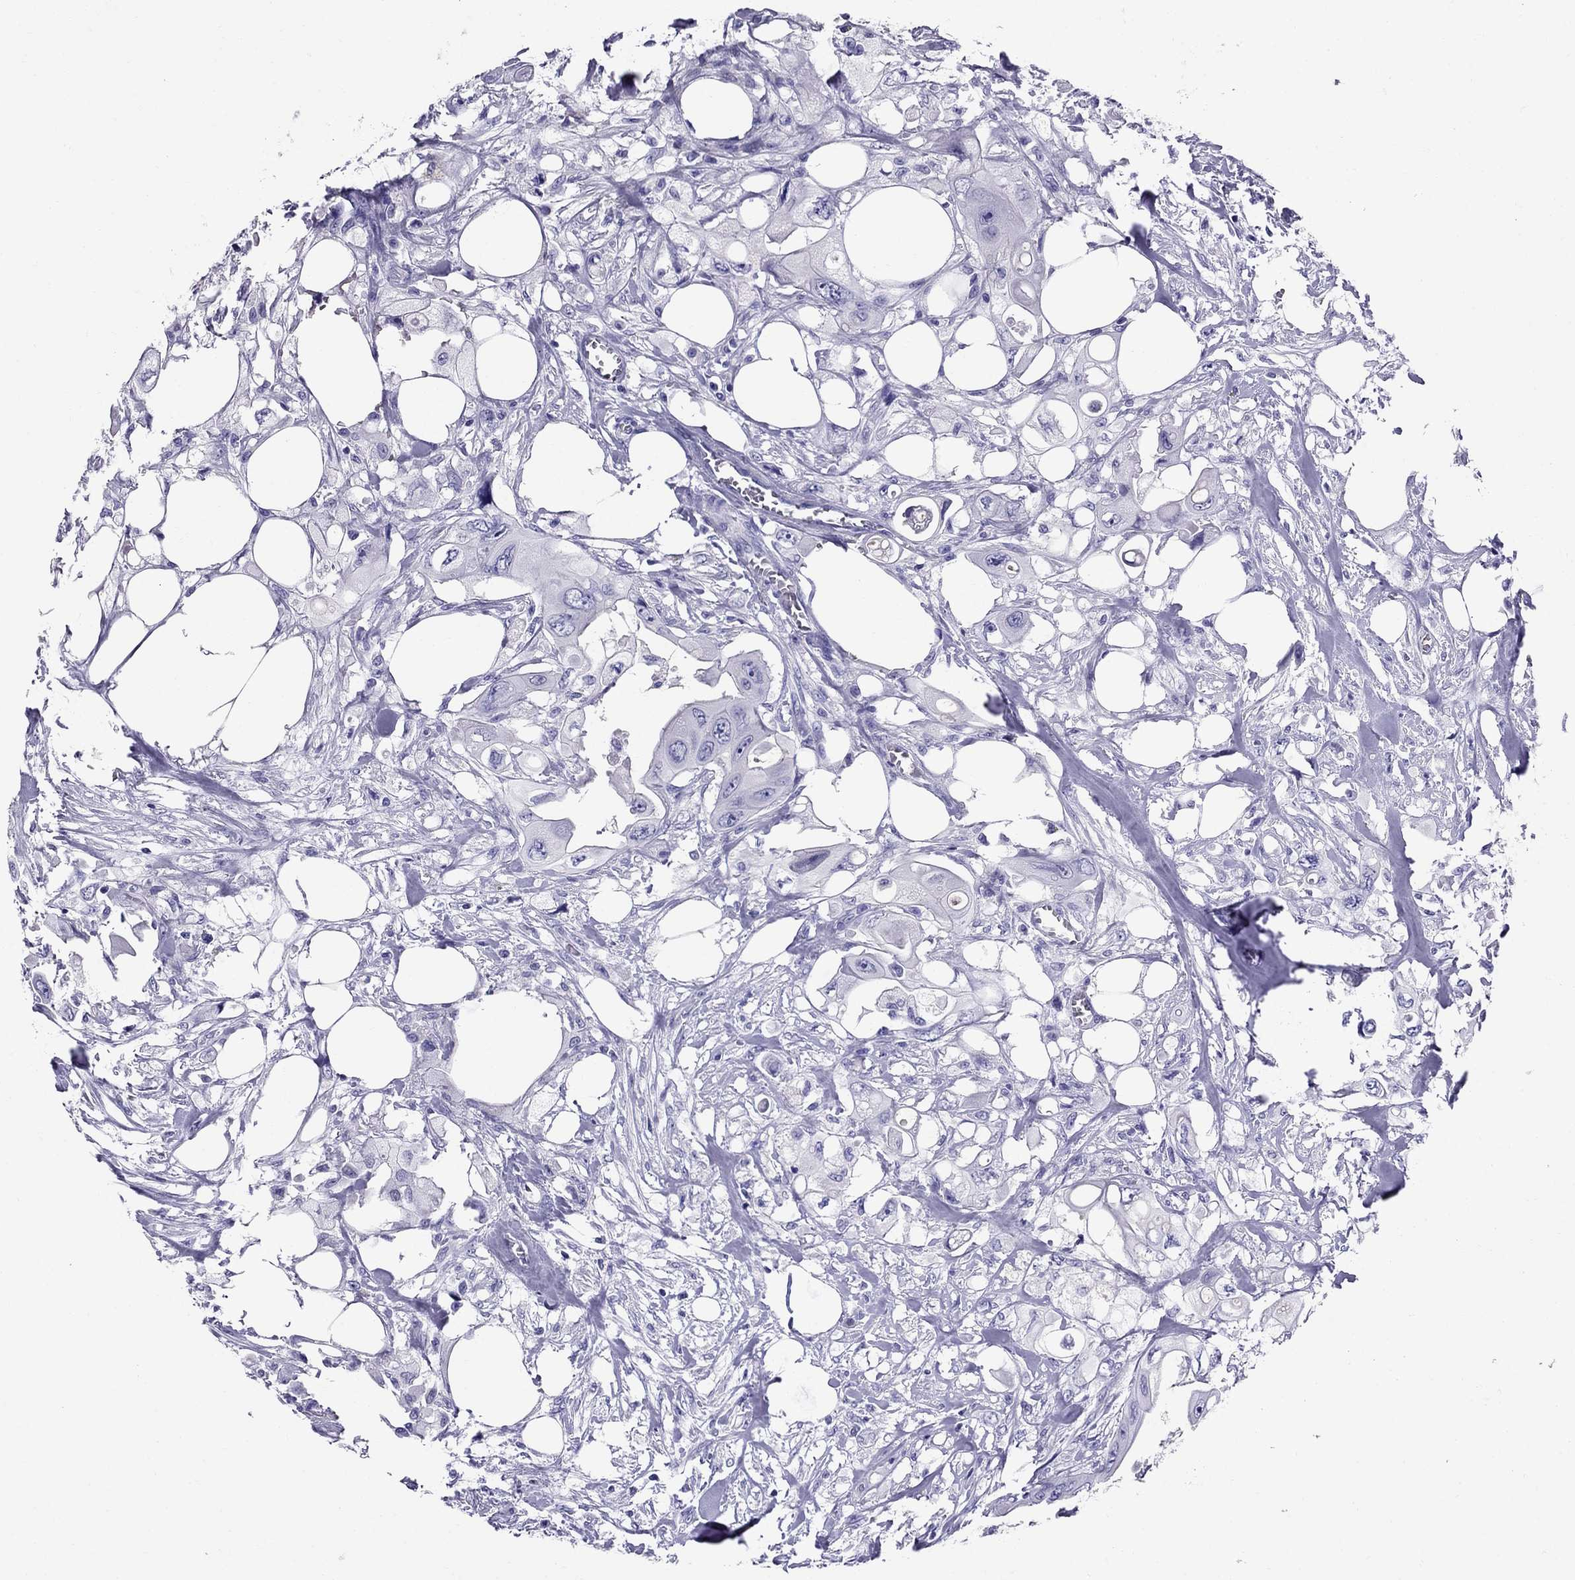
{"staining": {"intensity": "negative", "quantity": "none", "location": "none"}, "tissue": "colorectal cancer", "cell_type": "Tumor cells", "image_type": "cancer", "snomed": [{"axis": "morphology", "description": "Adenocarcinoma, NOS"}, {"axis": "topography", "description": "Rectum"}], "caption": "Immunohistochemistry histopathology image of human colorectal cancer (adenocarcinoma) stained for a protein (brown), which exhibits no positivity in tumor cells. (DAB IHC visualized using brightfield microscopy, high magnification).", "gene": "AVPR1B", "patient": {"sex": "male", "age": 63}}